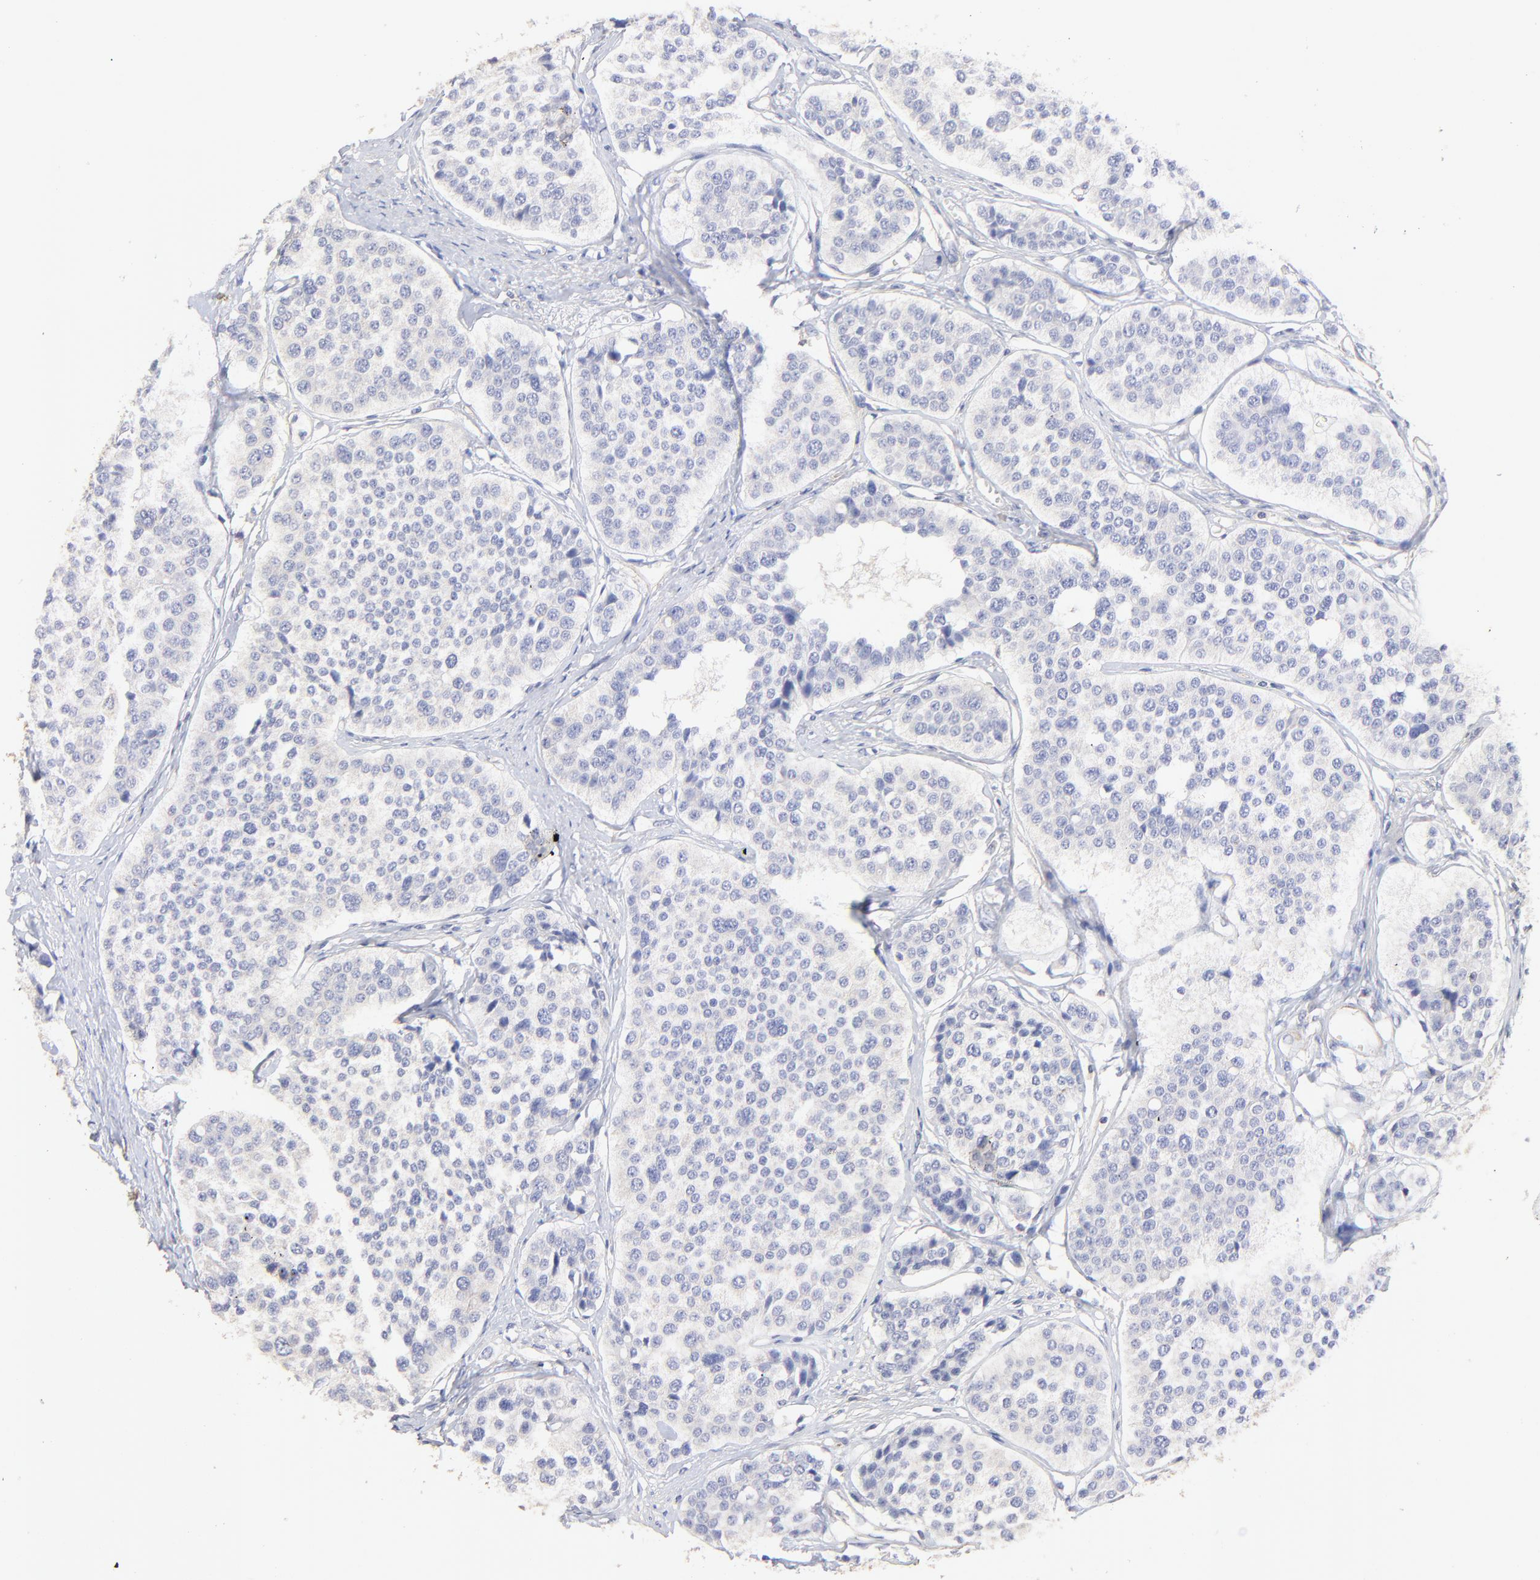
{"staining": {"intensity": "negative", "quantity": "none", "location": "none"}, "tissue": "carcinoid", "cell_type": "Tumor cells", "image_type": "cancer", "snomed": [{"axis": "morphology", "description": "Carcinoid, malignant, NOS"}, {"axis": "topography", "description": "Small intestine"}], "caption": "Protein analysis of carcinoid (malignant) displays no significant positivity in tumor cells. The staining was performed using DAB to visualize the protein expression in brown, while the nuclei were stained in blue with hematoxylin (Magnification: 20x).", "gene": "ACTRT1", "patient": {"sex": "male", "age": 60}}